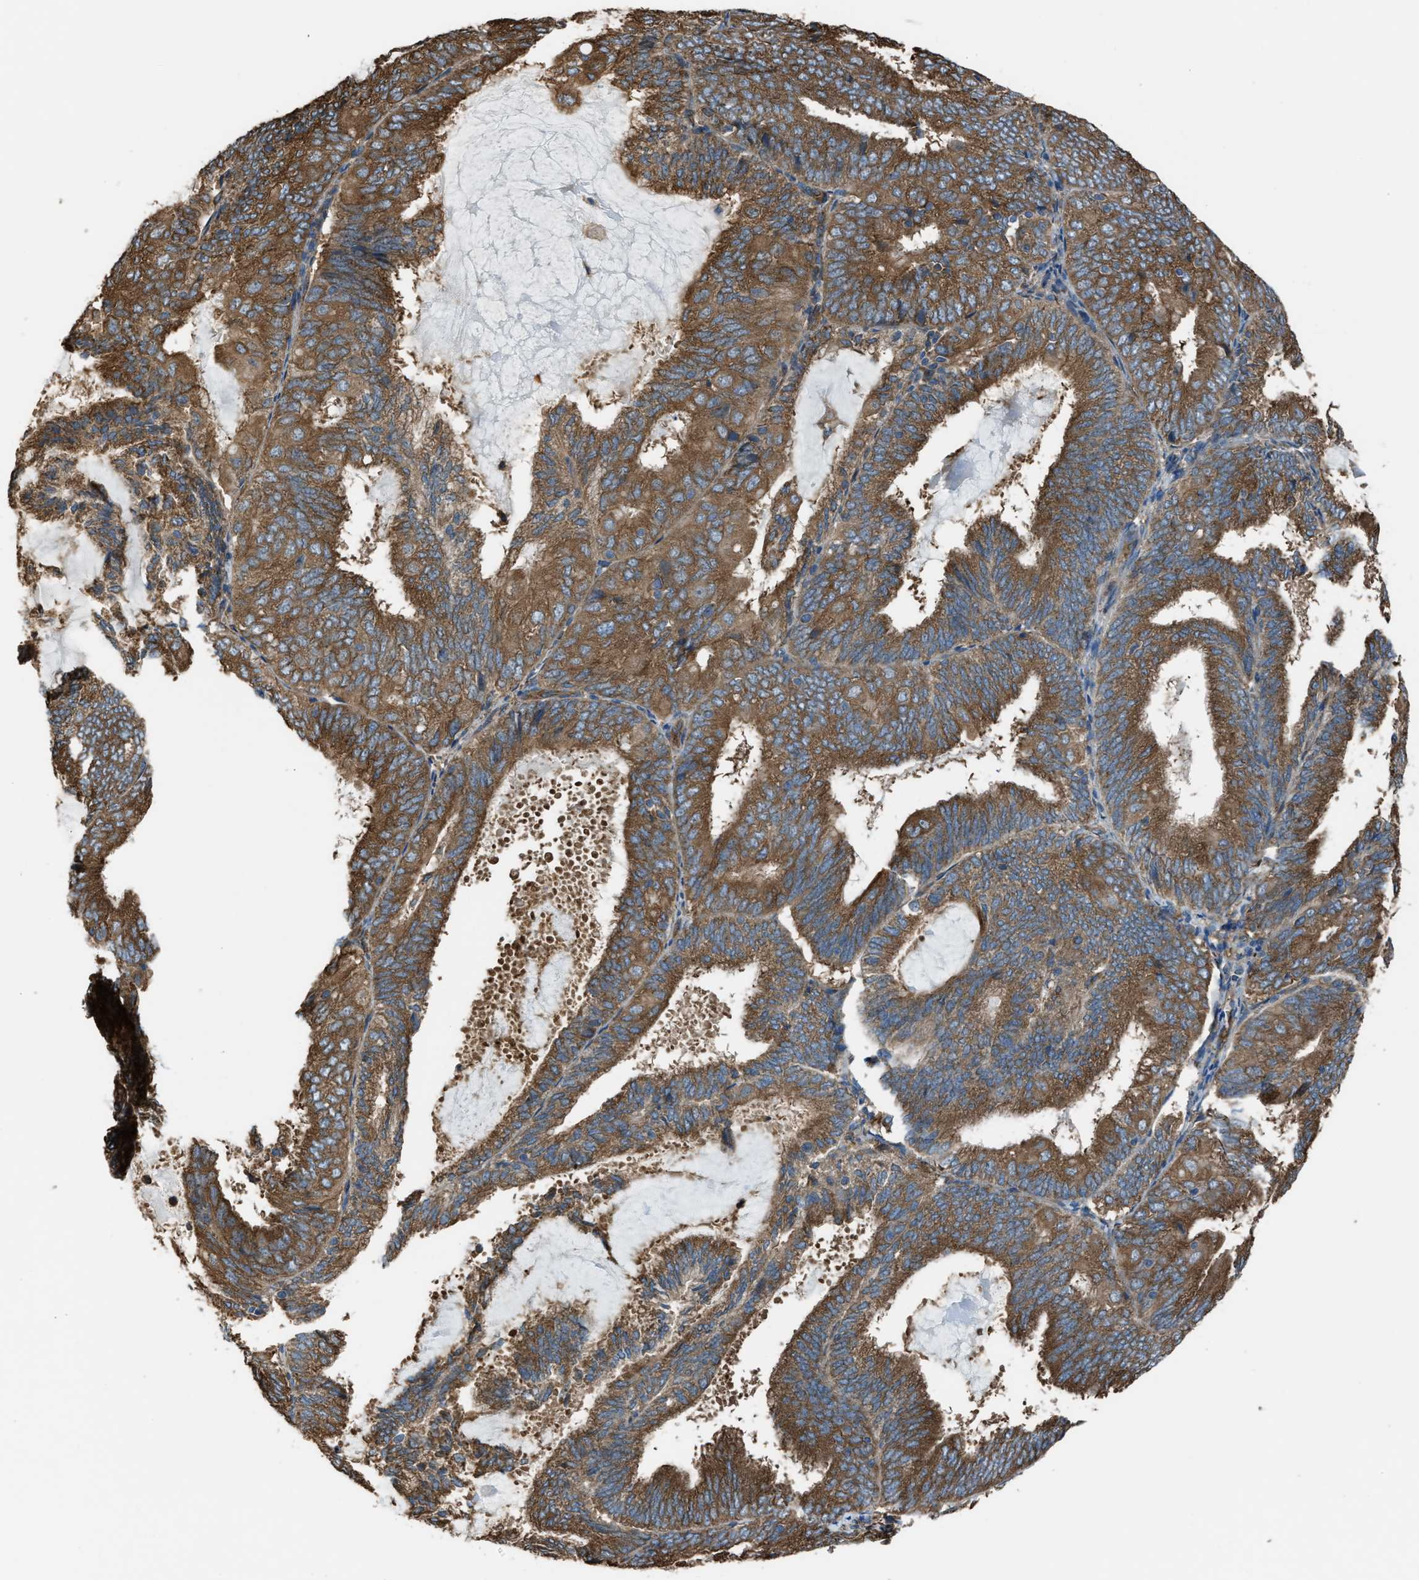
{"staining": {"intensity": "strong", "quantity": ">75%", "location": "cytoplasmic/membranous"}, "tissue": "endometrial cancer", "cell_type": "Tumor cells", "image_type": "cancer", "snomed": [{"axis": "morphology", "description": "Adenocarcinoma, NOS"}, {"axis": "topography", "description": "Endometrium"}], "caption": "Endometrial adenocarcinoma stained with a brown dye displays strong cytoplasmic/membranous positive staining in about >75% of tumor cells.", "gene": "TRPC1", "patient": {"sex": "female", "age": 81}}